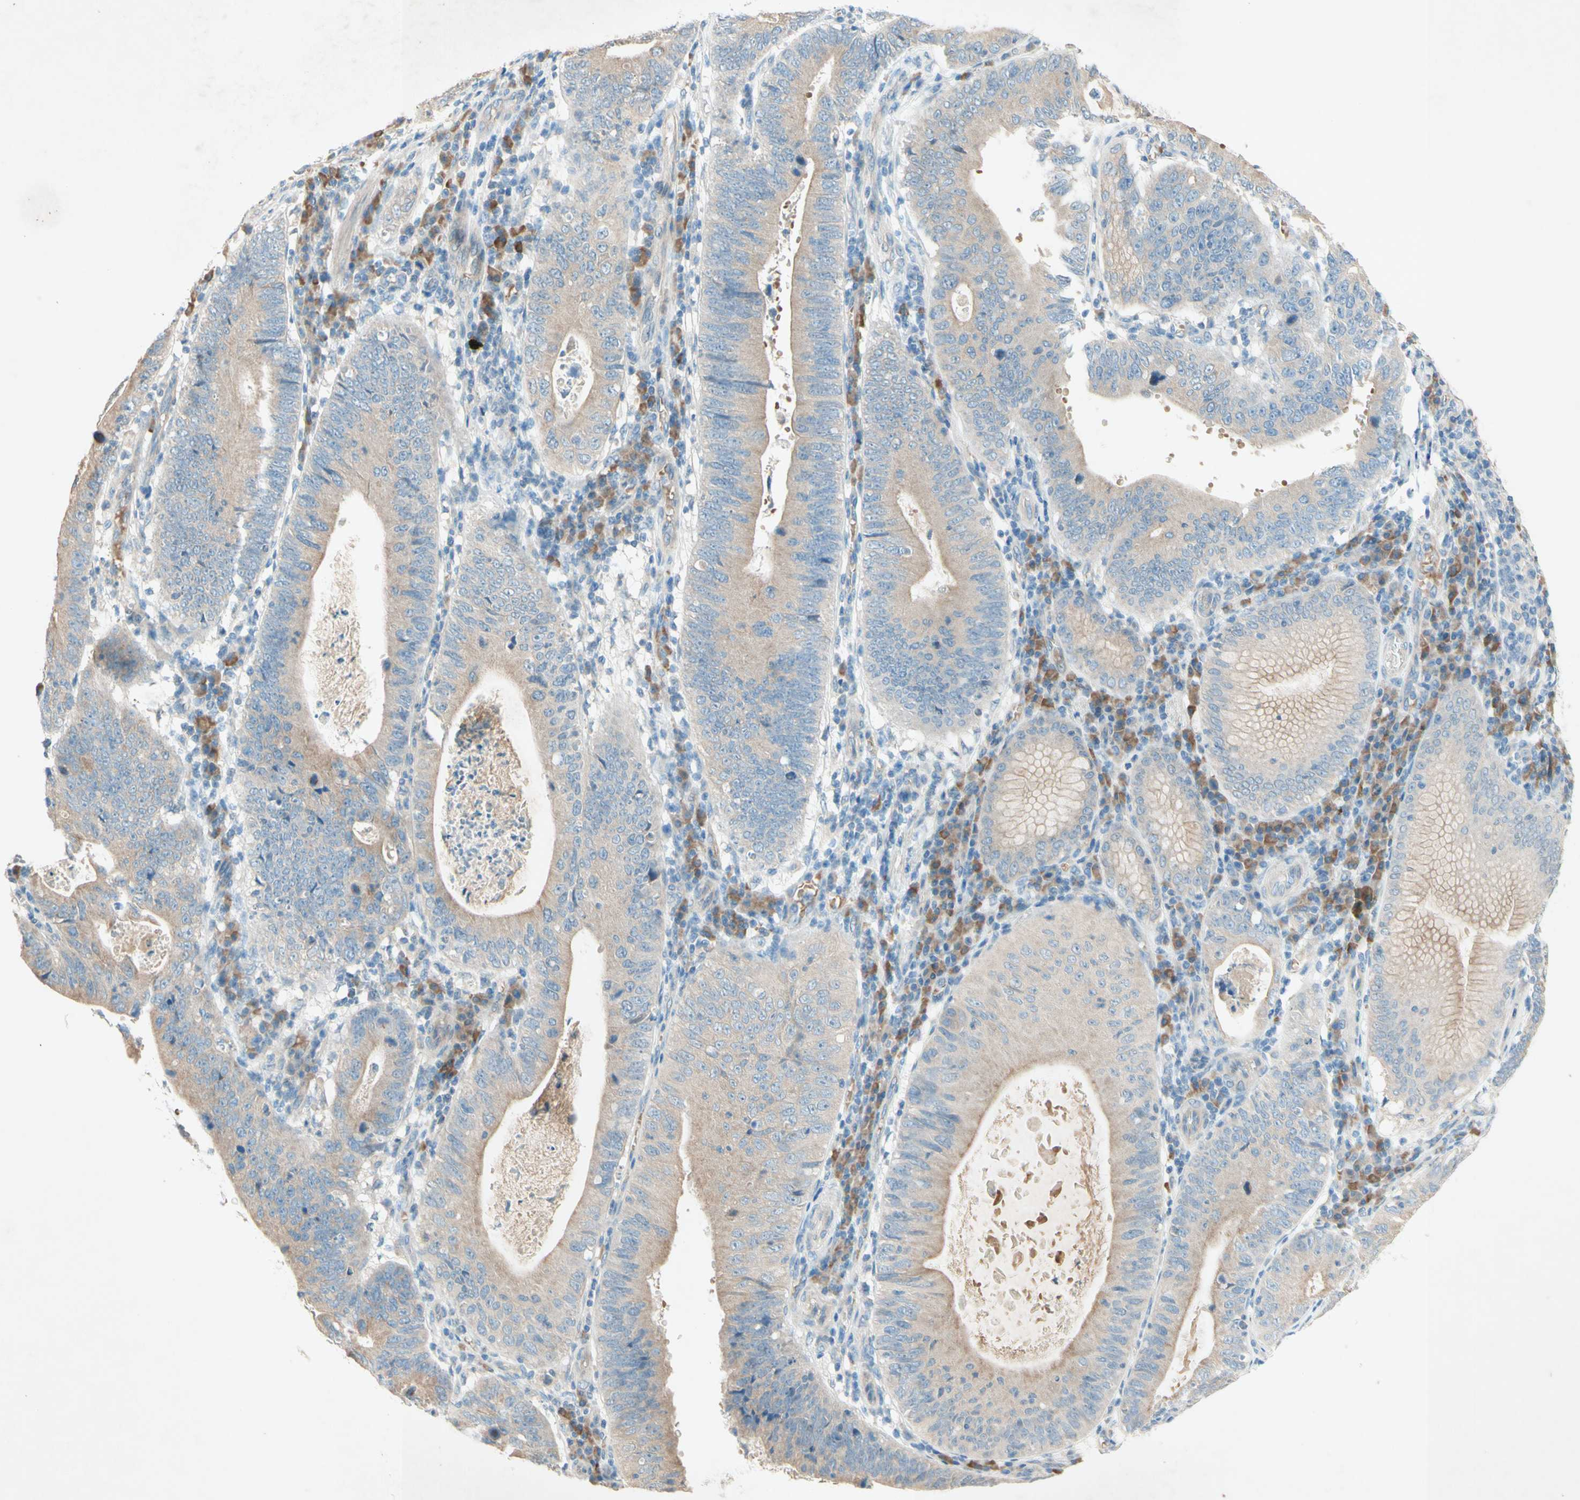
{"staining": {"intensity": "weak", "quantity": ">75%", "location": "cytoplasmic/membranous"}, "tissue": "stomach cancer", "cell_type": "Tumor cells", "image_type": "cancer", "snomed": [{"axis": "morphology", "description": "Adenocarcinoma, NOS"}, {"axis": "topography", "description": "Stomach"}], "caption": "IHC of adenocarcinoma (stomach) reveals low levels of weak cytoplasmic/membranous positivity in approximately >75% of tumor cells.", "gene": "IL2", "patient": {"sex": "male", "age": 59}}